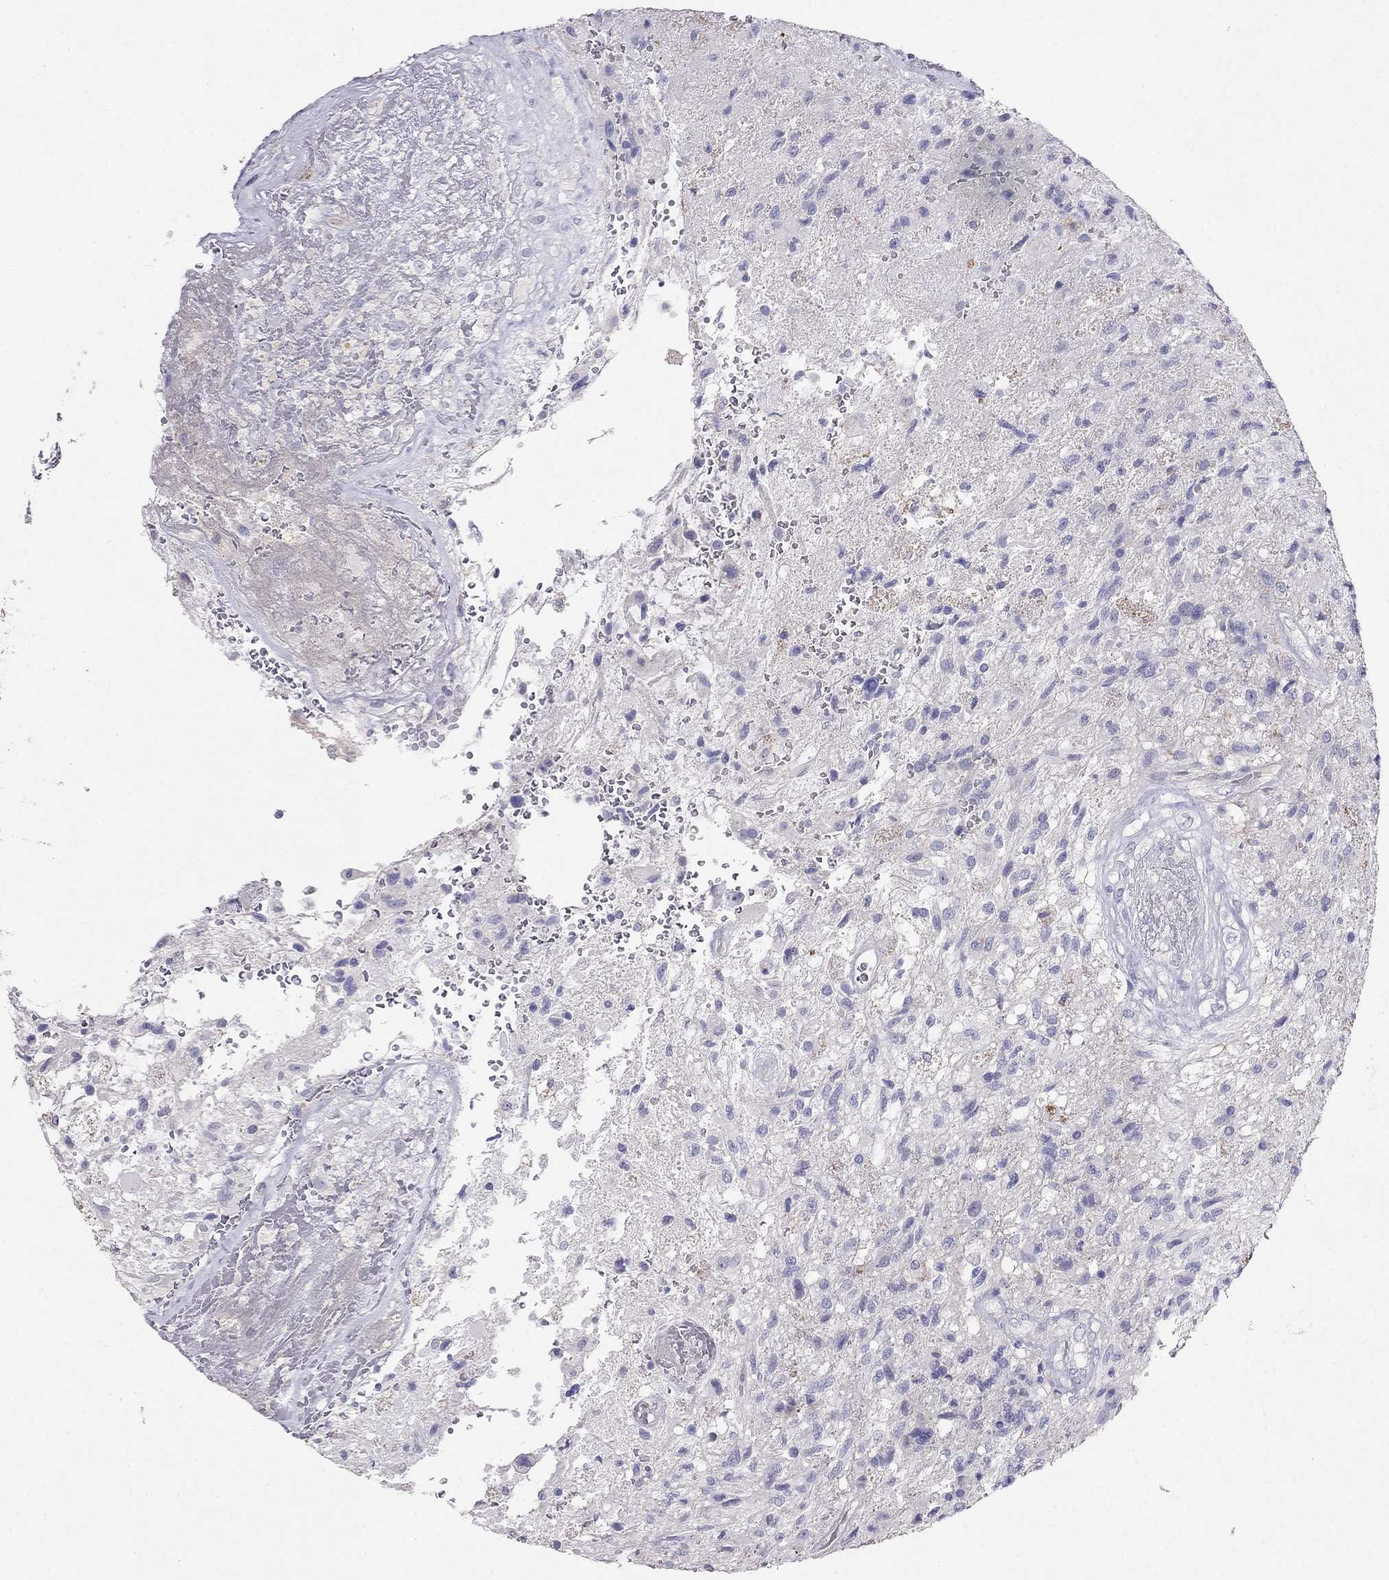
{"staining": {"intensity": "negative", "quantity": "none", "location": "none"}, "tissue": "glioma", "cell_type": "Tumor cells", "image_type": "cancer", "snomed": [{"axis": "morphology", "description": "Glioma, malignant, High grade"}, {"axis": "topography", "description": "Brain"}], "caption": "Photomicrograph shows no protein staining in tumor cells of malignant high-grade glioma tissue.", "gene": "LY6H", "patient": {"sex": "male", "age": 56}}